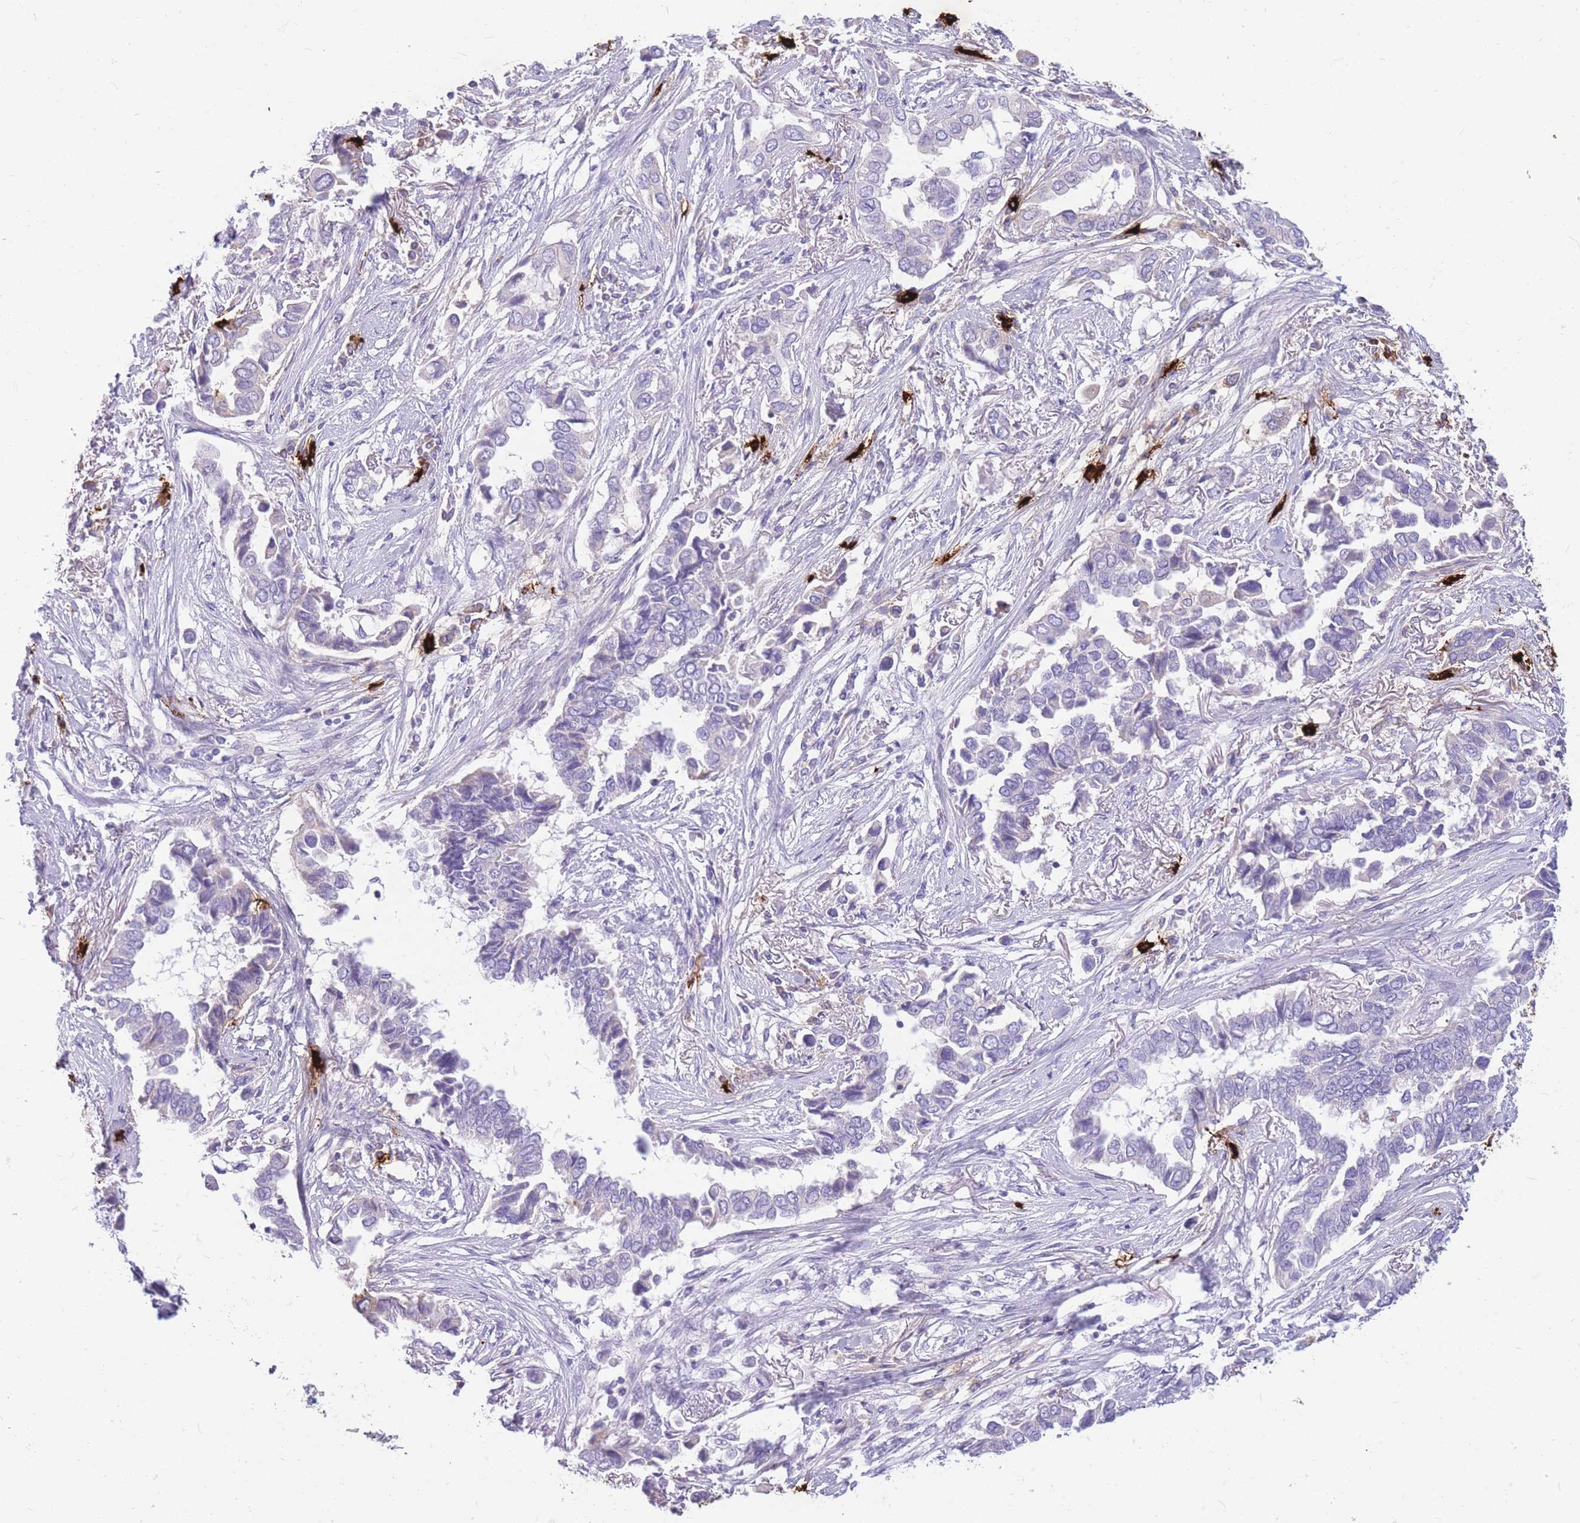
{"staining": {"intensity": "negative", "quantity": "none", "location": "none"}, "tissue": "lung cancer", "cell_type": "Tumor cells", "image_type": "cancer", "snomed": [{"axis": "morphology", "description": "Adenocarcinoma, NOS"}, {"axis": "topography", "description": "Lung"}], "caption": "IHC histopathology image of neoplastic tissue: human lung cancer stained with DAB (3,3'-diaminobenzidine) exhibits no significant protein expression in tumor cells.", "gene": "TPSAB1", "patient": {"sex": "female", "age": 76}}